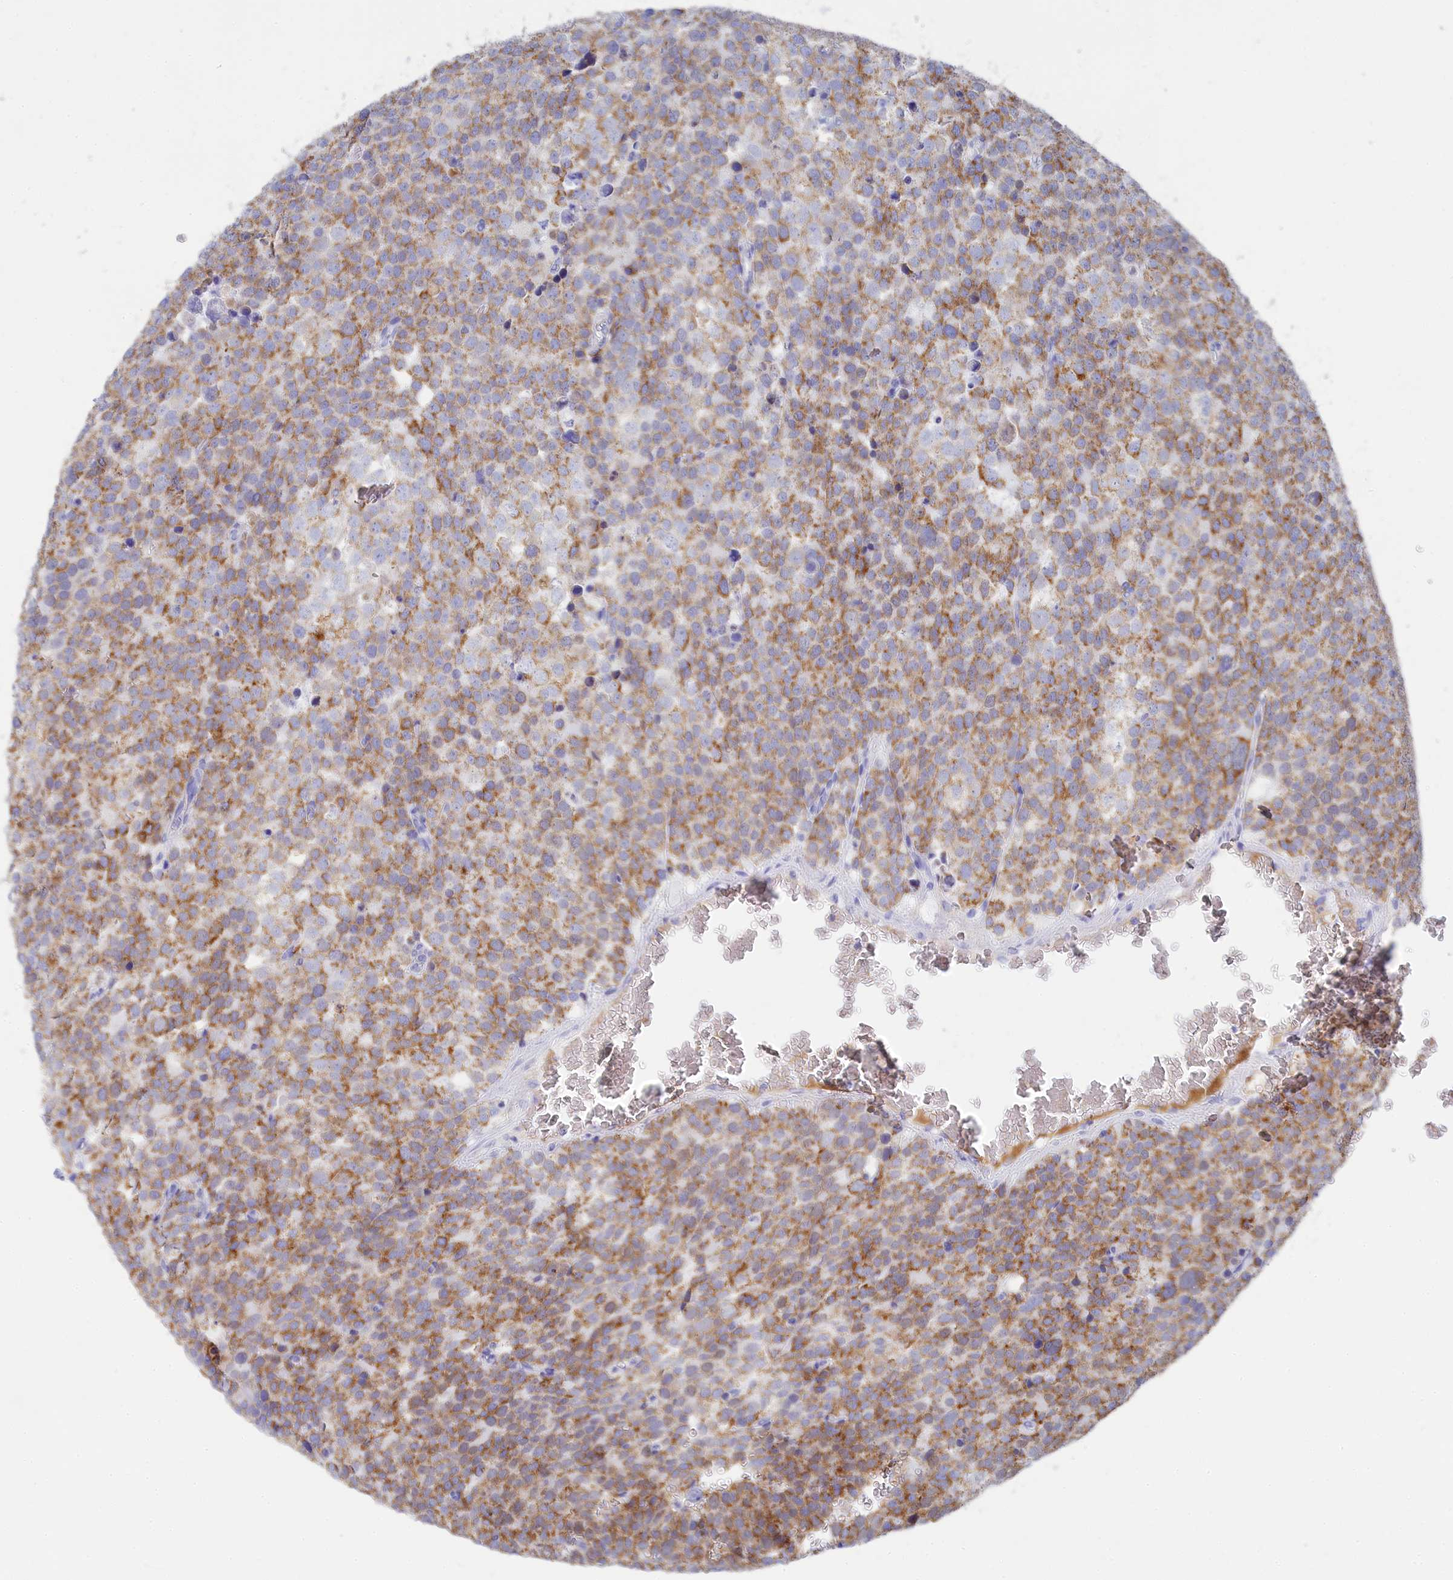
{"staining": {"intensity": "moderate", "quantity": ">75%", "location": "cytoplasmic/membranous"}, "tissue": "testis cancer", "cell_type": "Tumor cells", "image_type": "cancer", "snomed": [{"axis": "morphology", "description": "Seminoma, NOS"}, {"axis": "topography", "description": "Testis"}], "caption": "Testis seminoma stained for a protein (brown) reveals moderate cytoplasmic/membranous positive staining in approximately >75% of tumor cells.", "gene": "TRIM10", "patient": {"sex": "male", "age": 71}}